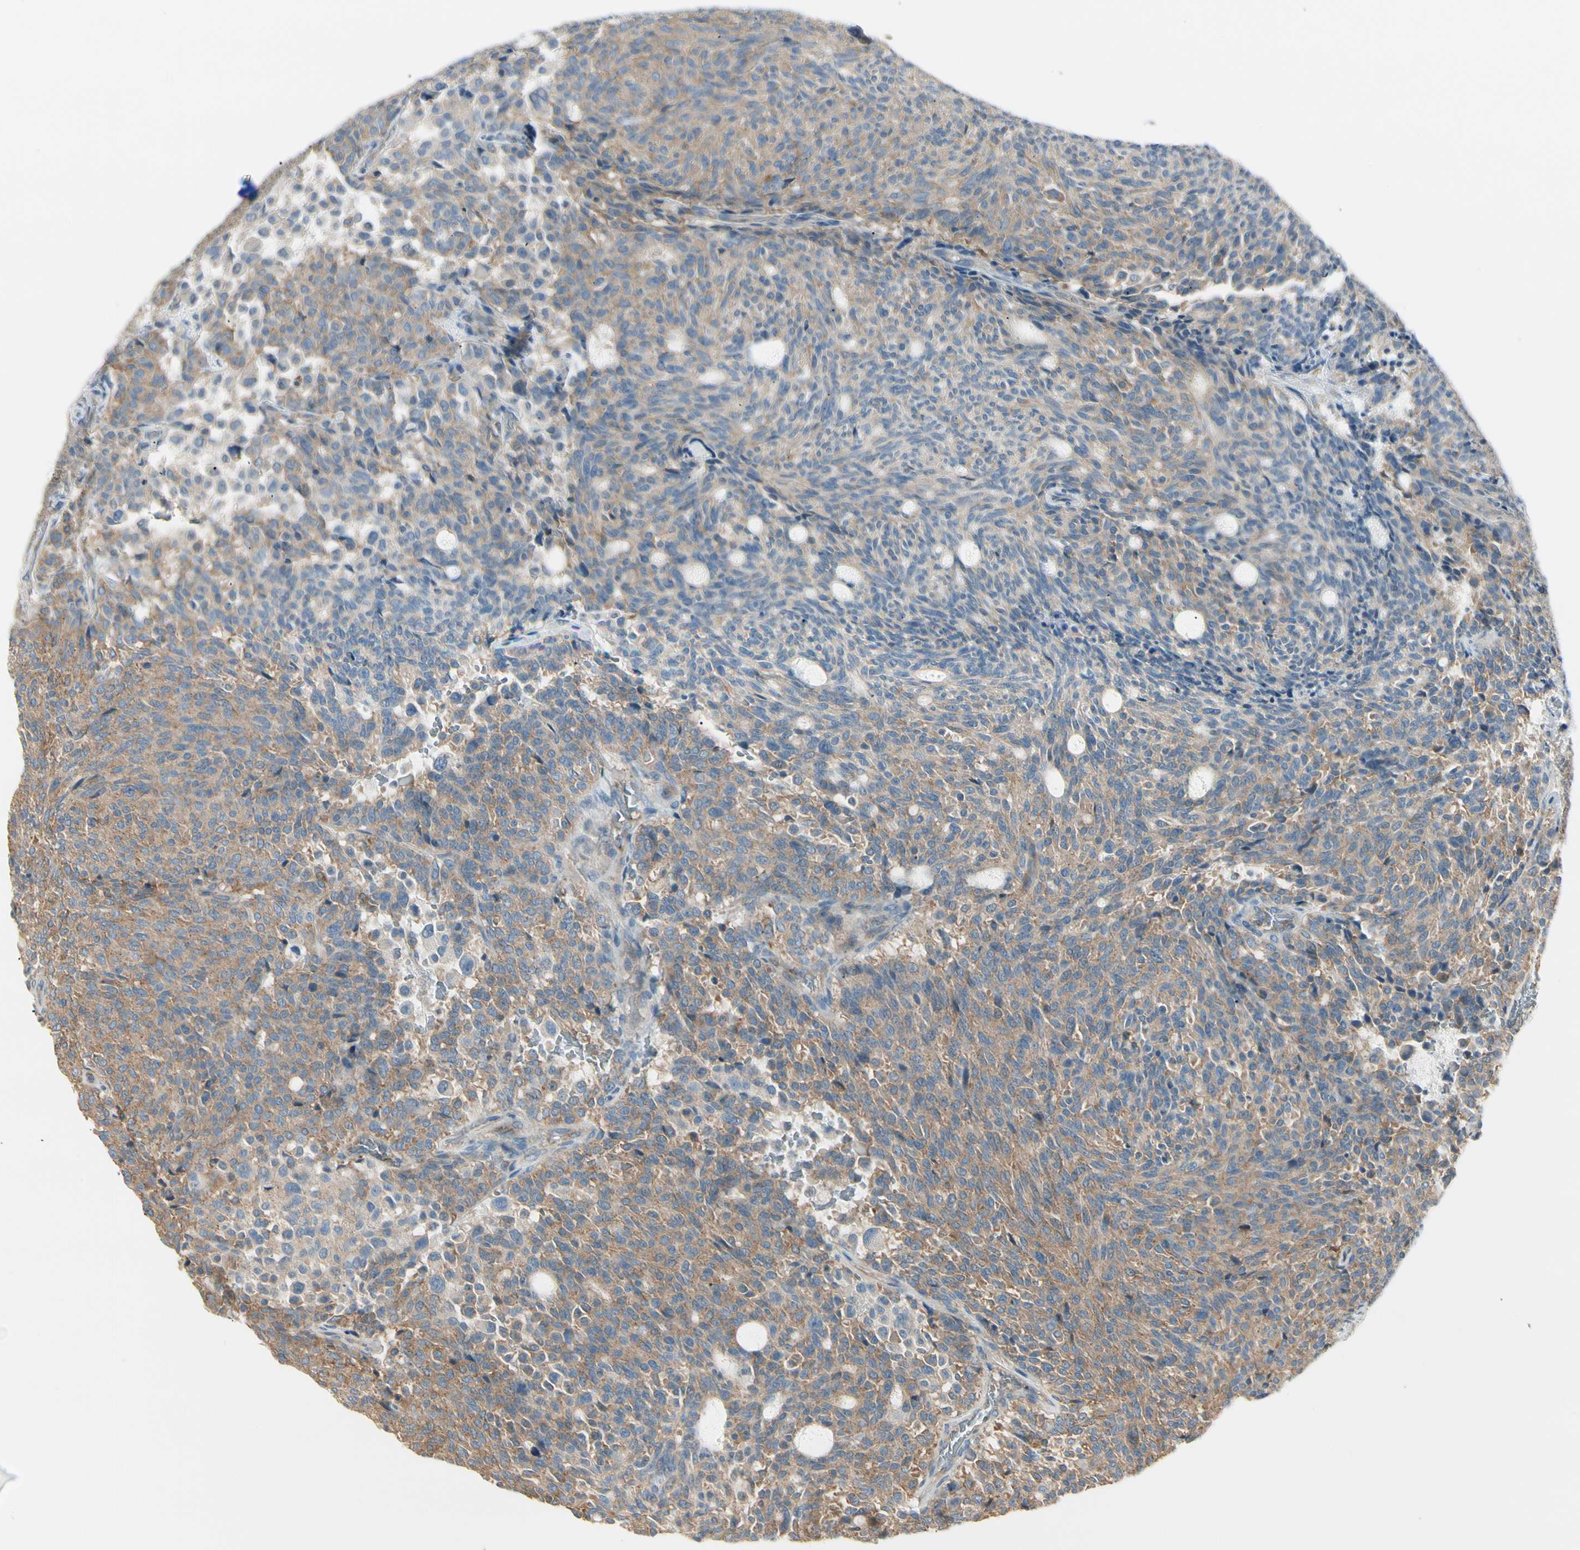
{"staining": {"intensity": "weak", "quantity": ">75%", "location": "cytoplasmic/membranous"}, "tissue": "carcinoid", "cell_type": "Tumor cells", "image_type": "cancer", "snomed": [{"axis": "morphology", "description": "Carcinoid, malignant, NOS"}, {"axis": "topography", "description": "Pancreas"}], "caption": "A histopathology image of carcinoid stained for a protein reveals weak cytoplasmic/membranous brown staining in tumor cells. (Brightfield microscopy of DAB IHC at high magnification).", "gene": "AGFG1", "patient": {"sex": "female", "age": 54}}